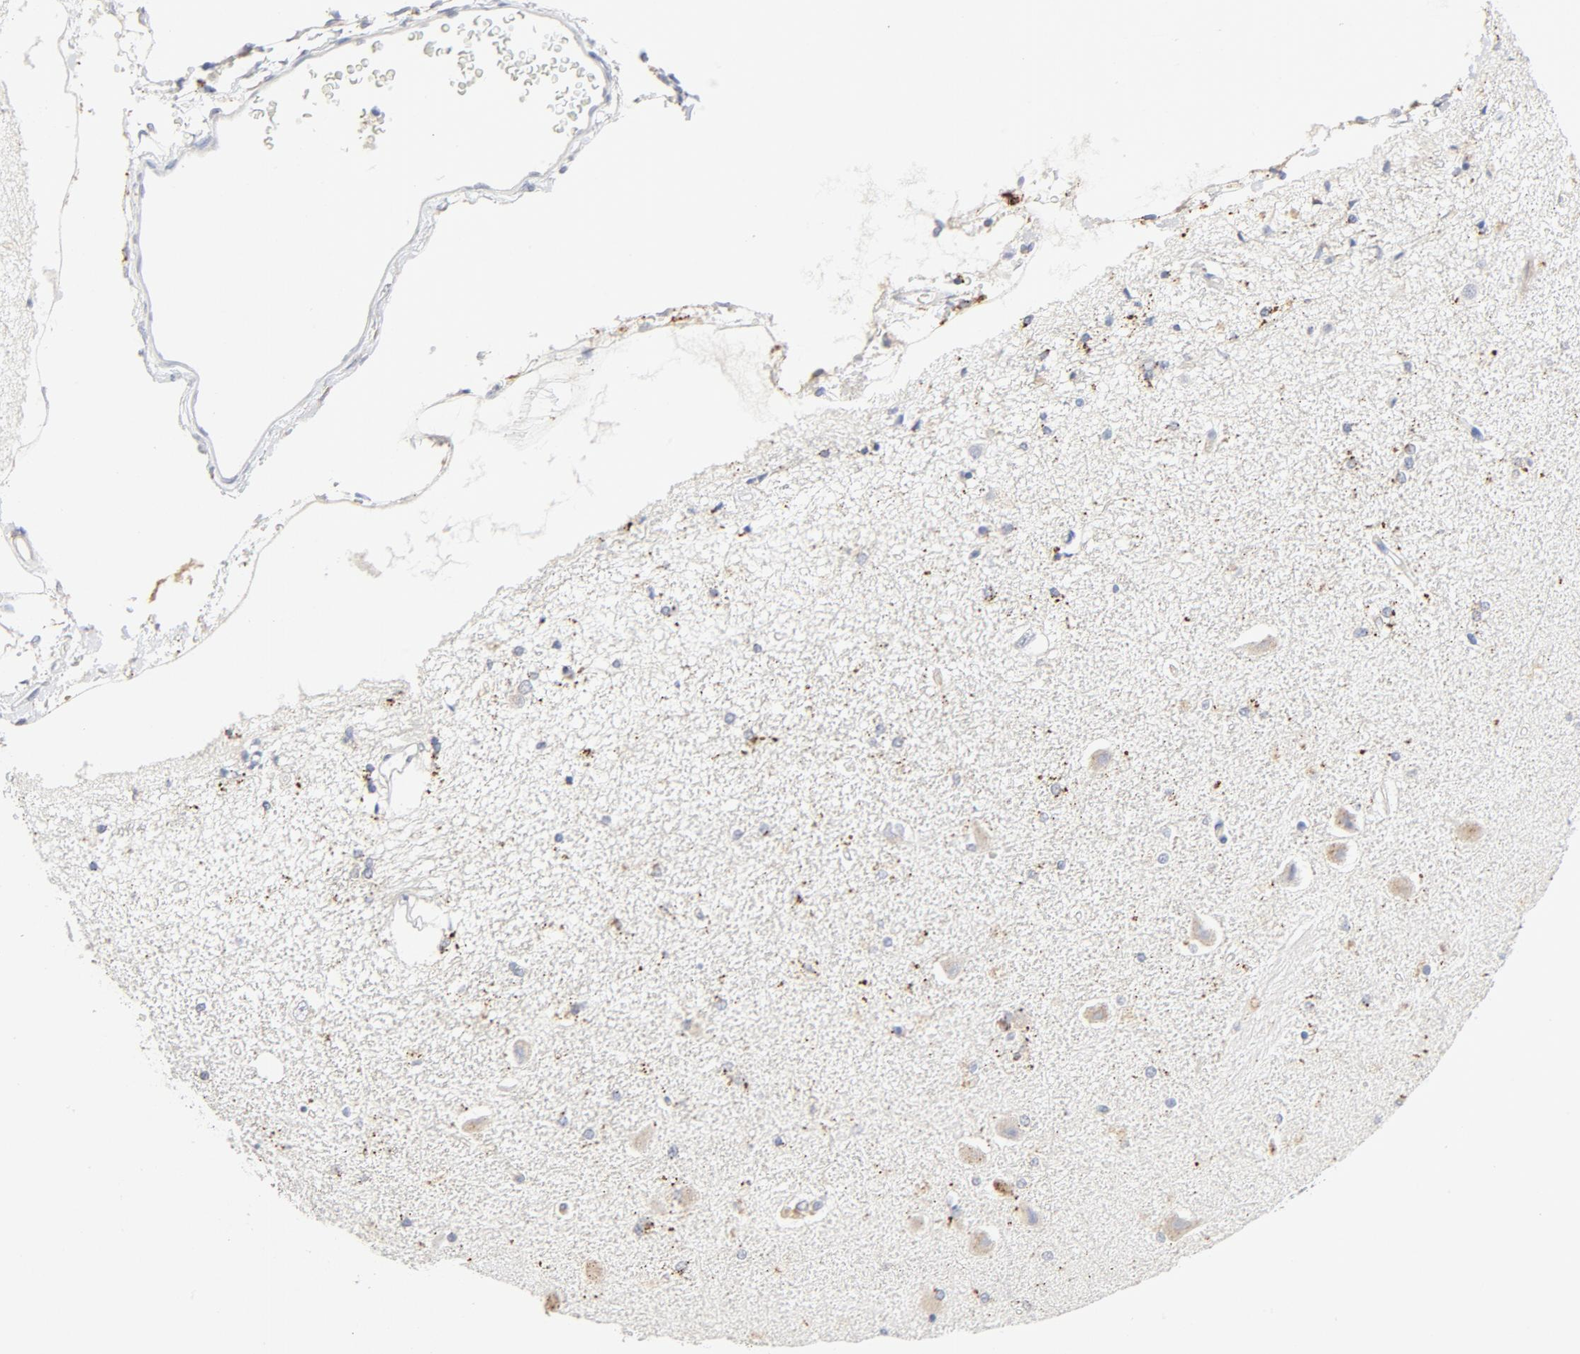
{"staining": {"intensity": "negative", "quantity": "none", "location": "none"}, "tissue": "hippocampus", "cell_type": "Glial cells", "image_type": "normal", "snomed": [{"axis": "morphology", "description": "Normal tissue, NOS"}, {"axis": "topography", "description": "Hippocampus"}], "caption": "An immunohistochemistry histopathology image of unremarkable hippocampus is shown. There is no staining in glial cells of hippocampus.", "gene": "MAGEB17", "patient": {"sex": "female", "age": 54}}